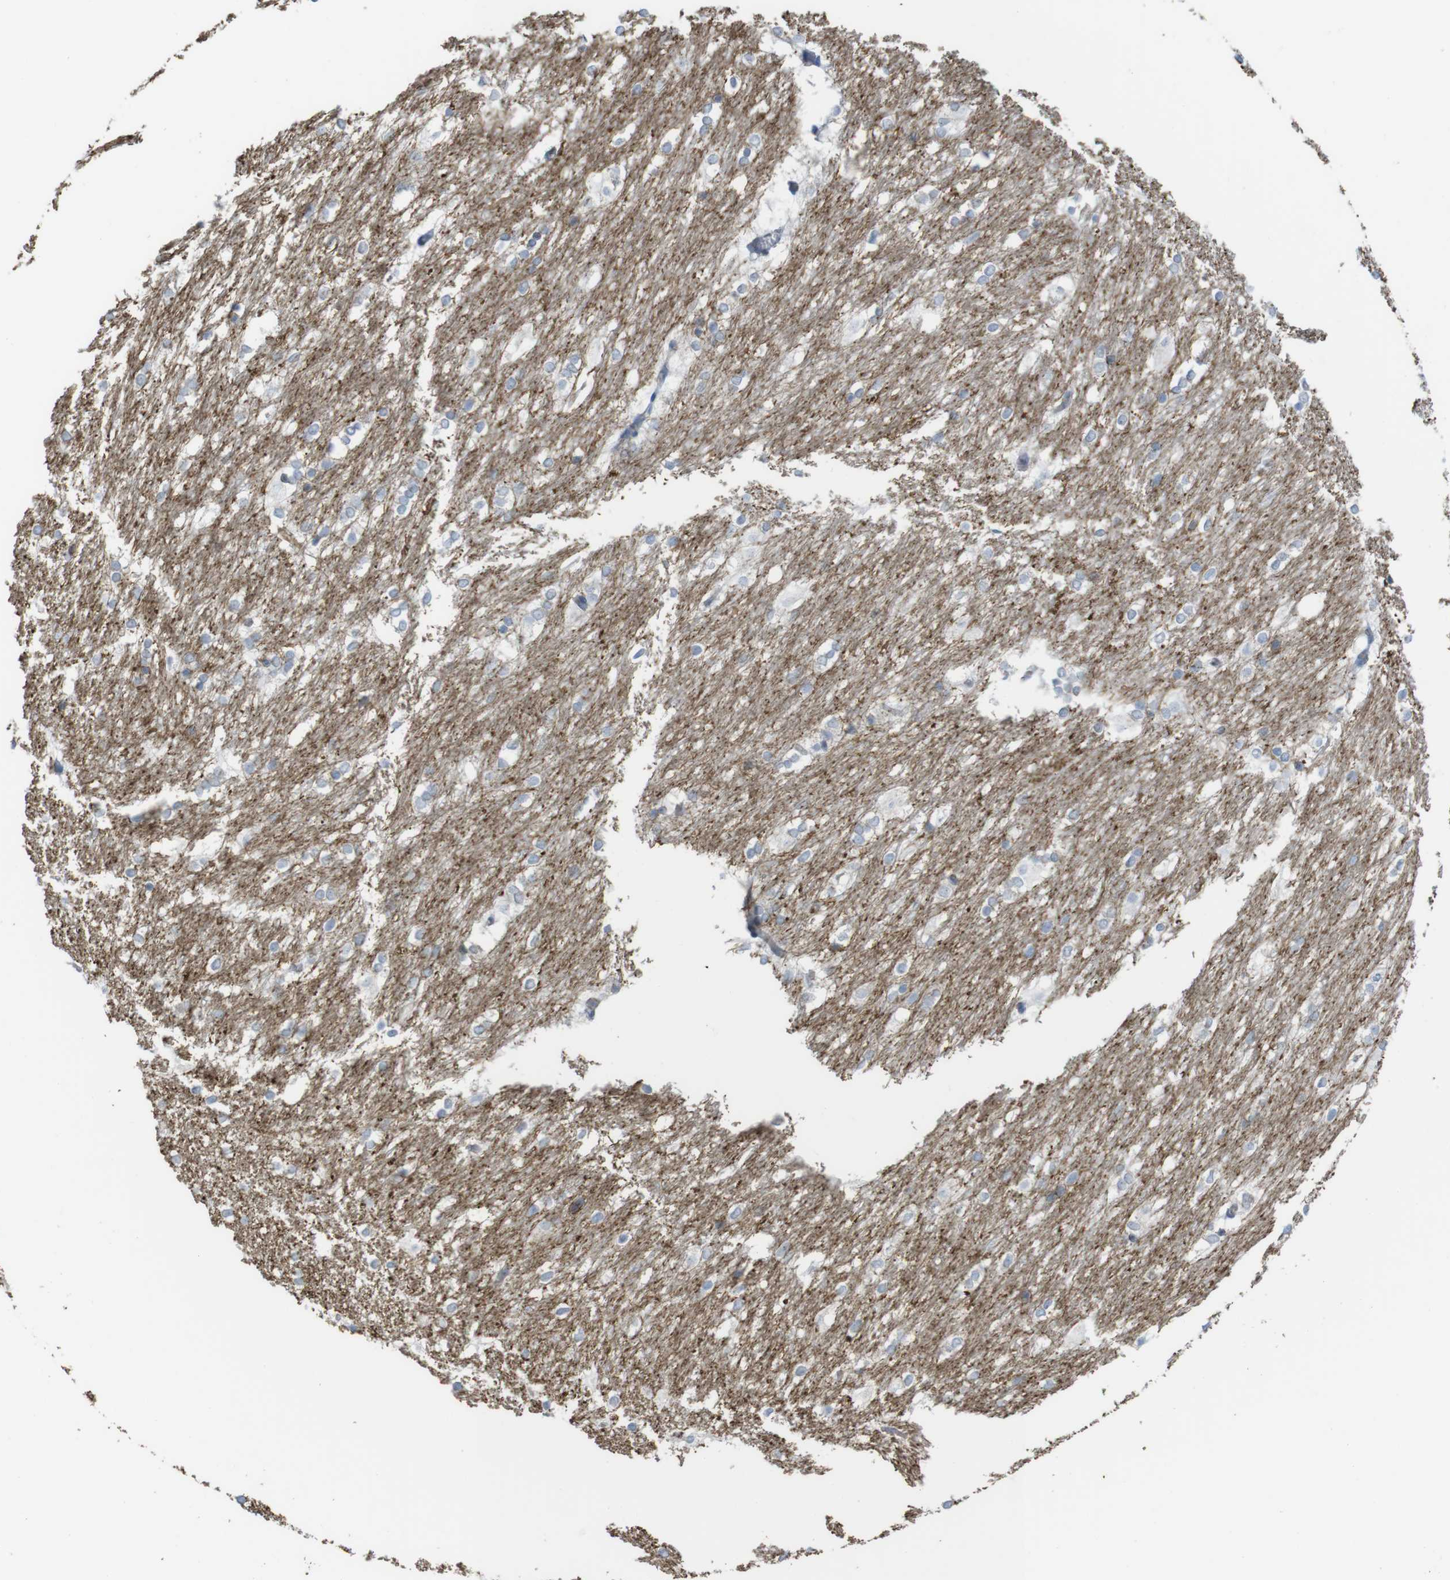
{"staining": {"intensity": "negative", "quantity": "none", "location": "none"}, "tissue": "caudate", "cell_type": "Glial cells", "image_type": "normal", "snomed": [{"axis": "morphology", "description": "Normal tissue, NOS"}, {"axis": "topography", "description": "Lateral ventricle wall"}], "caption": "Immunohistochemistry (IHC) micrograph of normal caudate: human caudate stained with DAB (3,3'-diaminobenzidine) demonstrates no significant protein staining in glial cells.", "gene": "PREX2", "patient": {"sex": "female", "age": 19}}